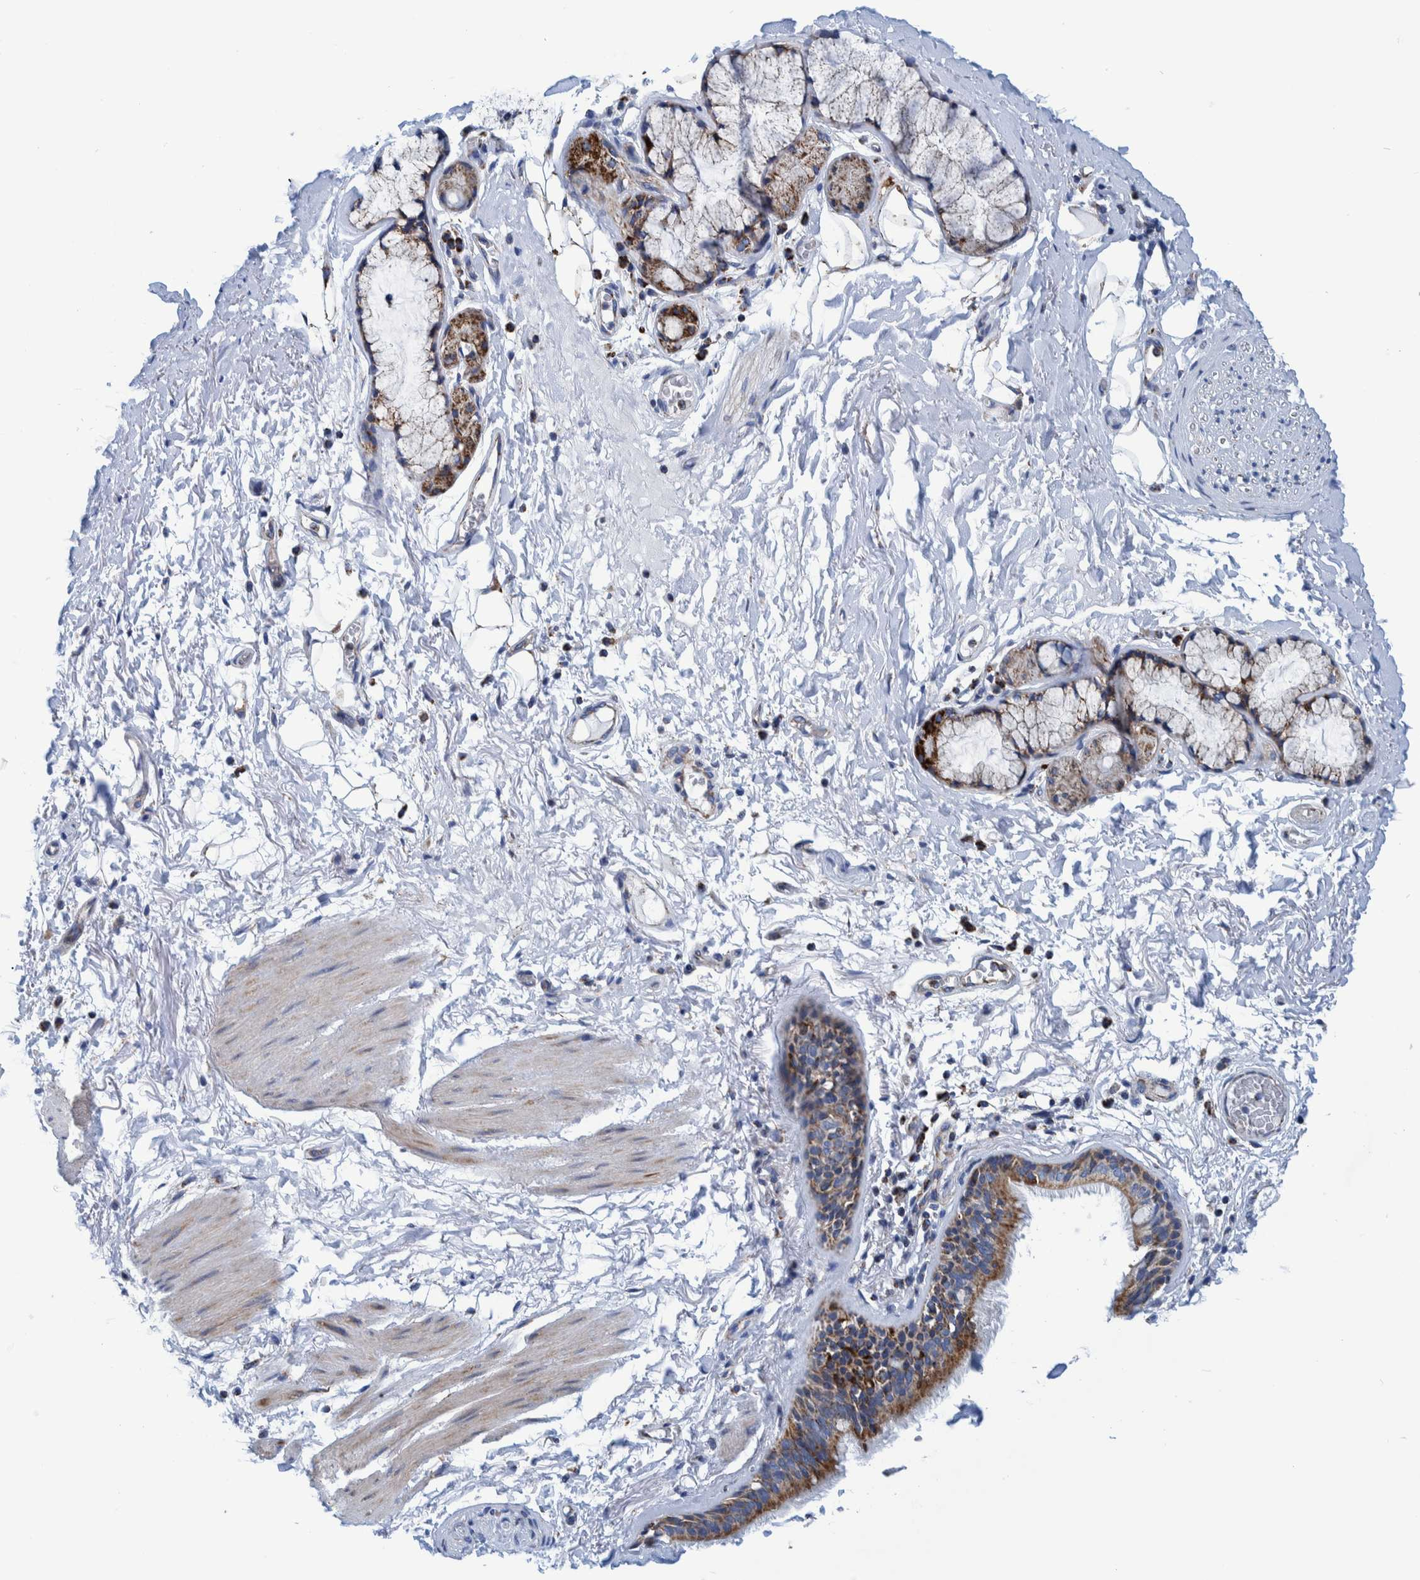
{"staining": {"intensity": "moderate", "quantity": ">75%", "location": "cytoplasmic/membranous"}, "tissue": "bronchus", "cell_type": "Respiratory epithelial cells", "image_type": "normal", "snomed": [{"axis": "morphology", "description": "Normal tissue, NOS"}, {"axis": "topography", "description": "Cartilage tissue"}], "caption": "Moderate cytoplasmic/membranous positivity is seen in approximately >75% of respiratory epithelial cells in unremarkable bronchus.", "gene": "BZW2", "patient": {"sex": "female", "age": 63}}